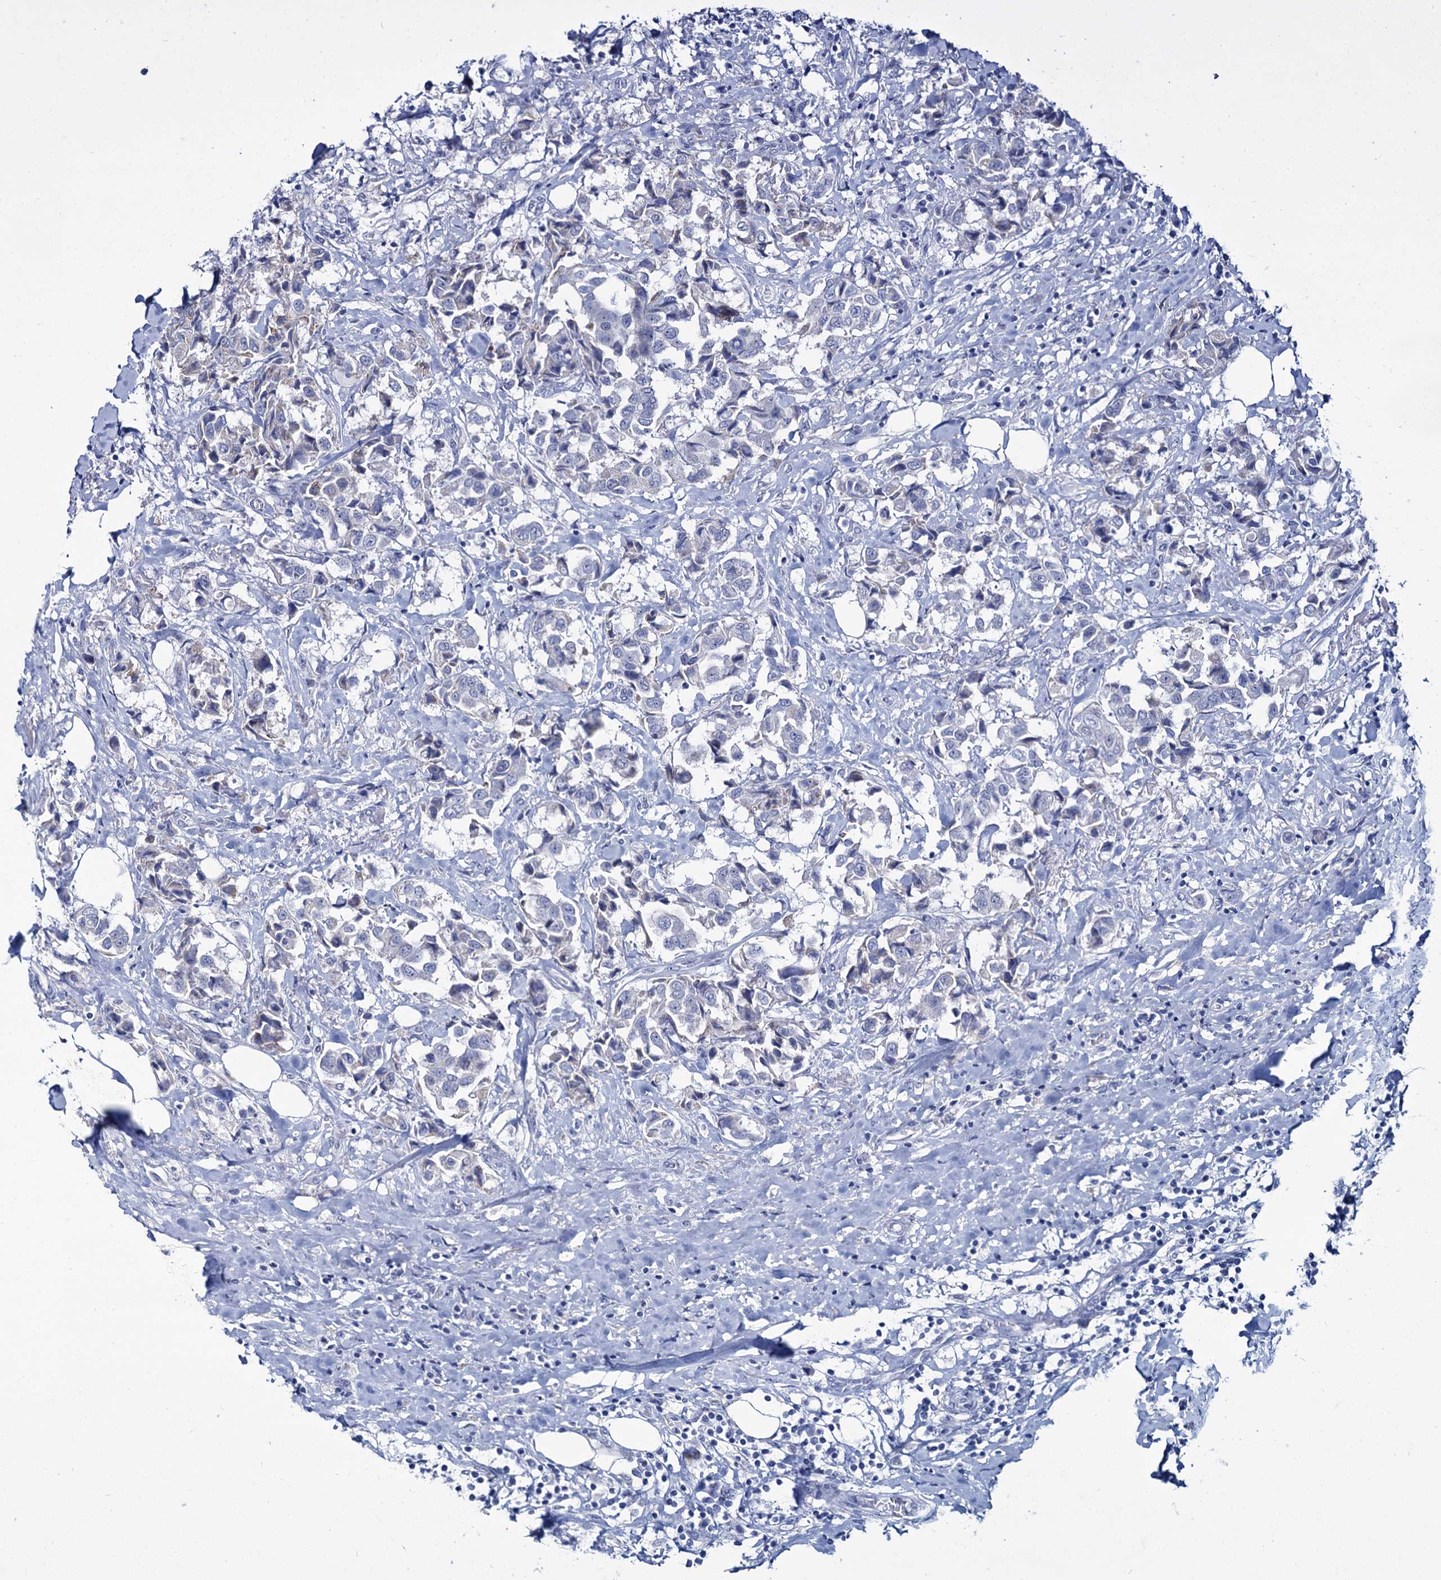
{"staining": {"intensity": "negative", "quantity": "none", "location": "none"}, "tissue": "breast cancer", "cell_type": "Tumor cells", "image_type": "cancer", "snomed": [{"axis": "morphology", "description": "Duct carcinoma"}, {"axis": "topography", "description": "Breast"}], "caption": "This is an immunohistochemistry (IHC) image of human breast intraductal carcinoma. There is no expression in tumor cells.", "gene": "RPUSD4", "patient": {"sex": "female", "age": 80}}